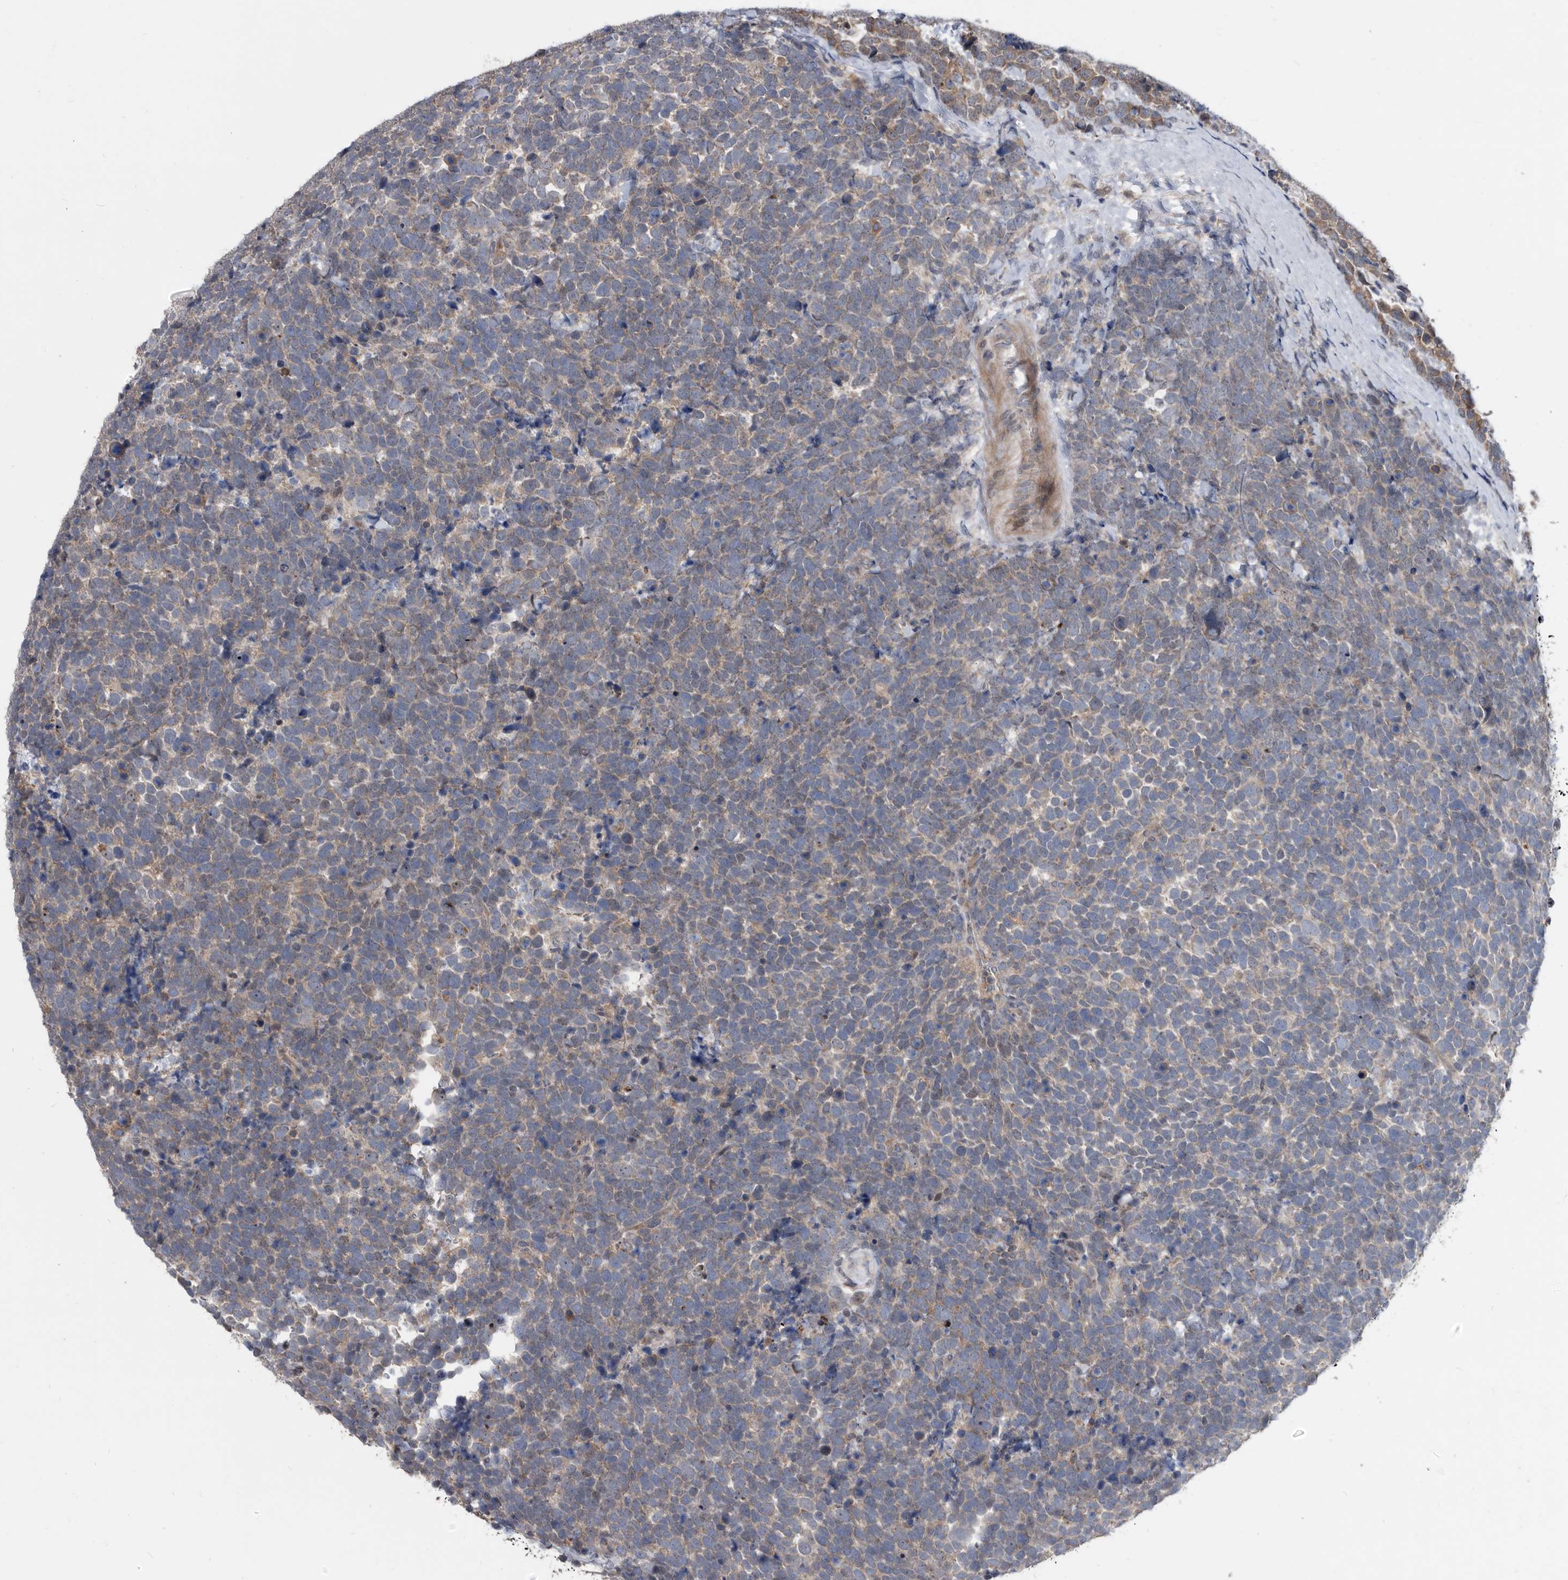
{"staining": {"intensity": "weak", "quantity": ">75%", "location": "cytoplasmic/membranous"}, "tissue": "urothelial cancer", "cell_type": "Tumor cells", "image_type": "cancer", "snomed": [{"axis": "morphology", "description": "Urothelial carcinoma, High grade"}, {"axis": "topography", "description": "Urinary bladder"}], "caption": "About >75% of tumor cells in urothelial cancer reveal weak cytoplasmic/membranous protein staining as visualized by brown immunohistochemical staining.", "gene": "APEH", "patient": {"sex": "female", "age": 82}}